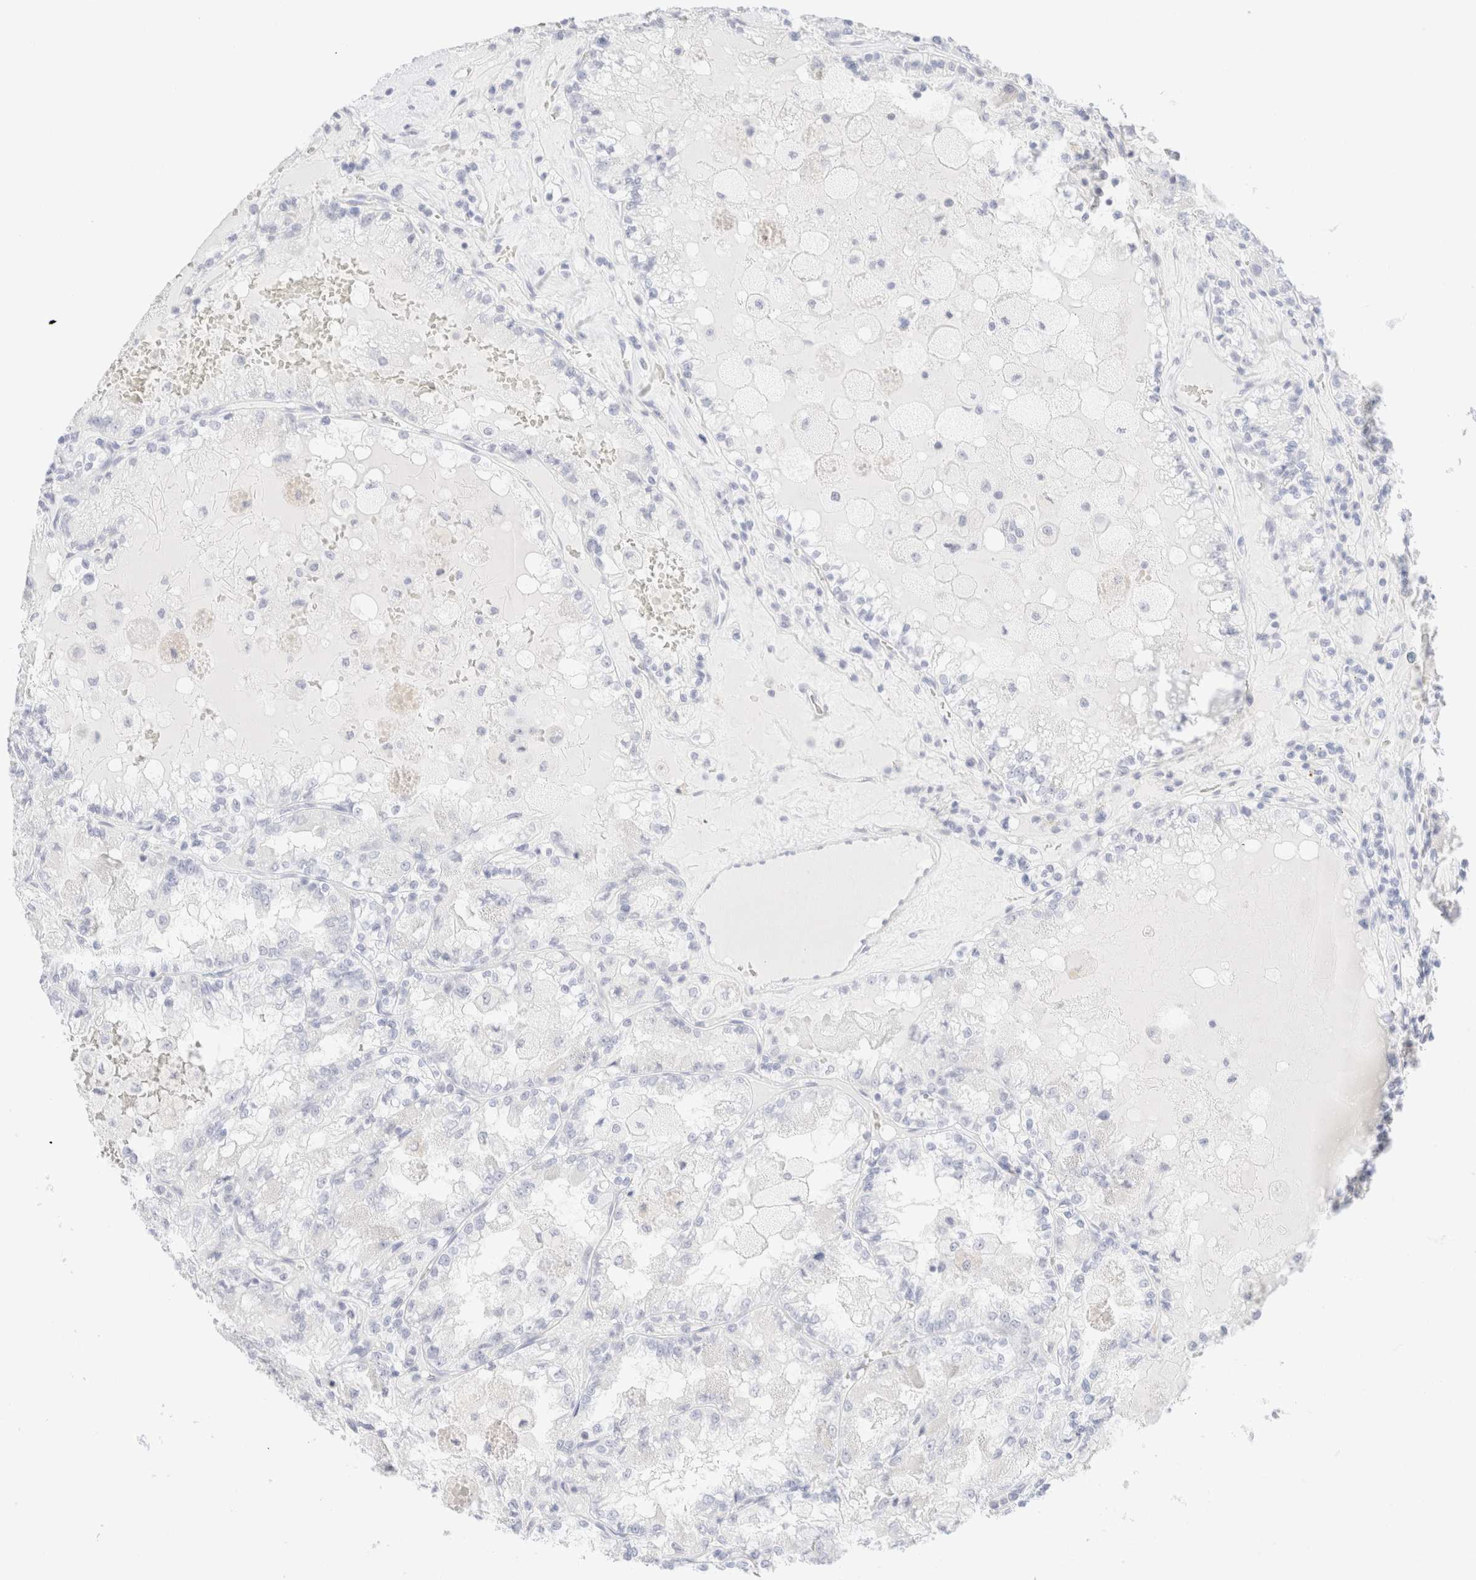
{"staining": {"intensity": "negative", "quantity": "none", "location": "none"}, "tissue": "renal cancer", "cell_type": "Tumor cells", "image_type": "cancer", "snomed": [{"axis": "morphology", "description": "Adenocarcinoma, NOS"}, {"axis": "topography", "description": "Kidney"}], "caption": "The image reveals no significant positivity in tumor cells of renal adenocarcinoma. The staining was performed using DAB to visualize the protein expression in brown, while the nuclei were stained in blue with hematoxylin (Magnification: 20x).", "gene": "KRT15", "patient": {"sex": "female", "age": 56}}